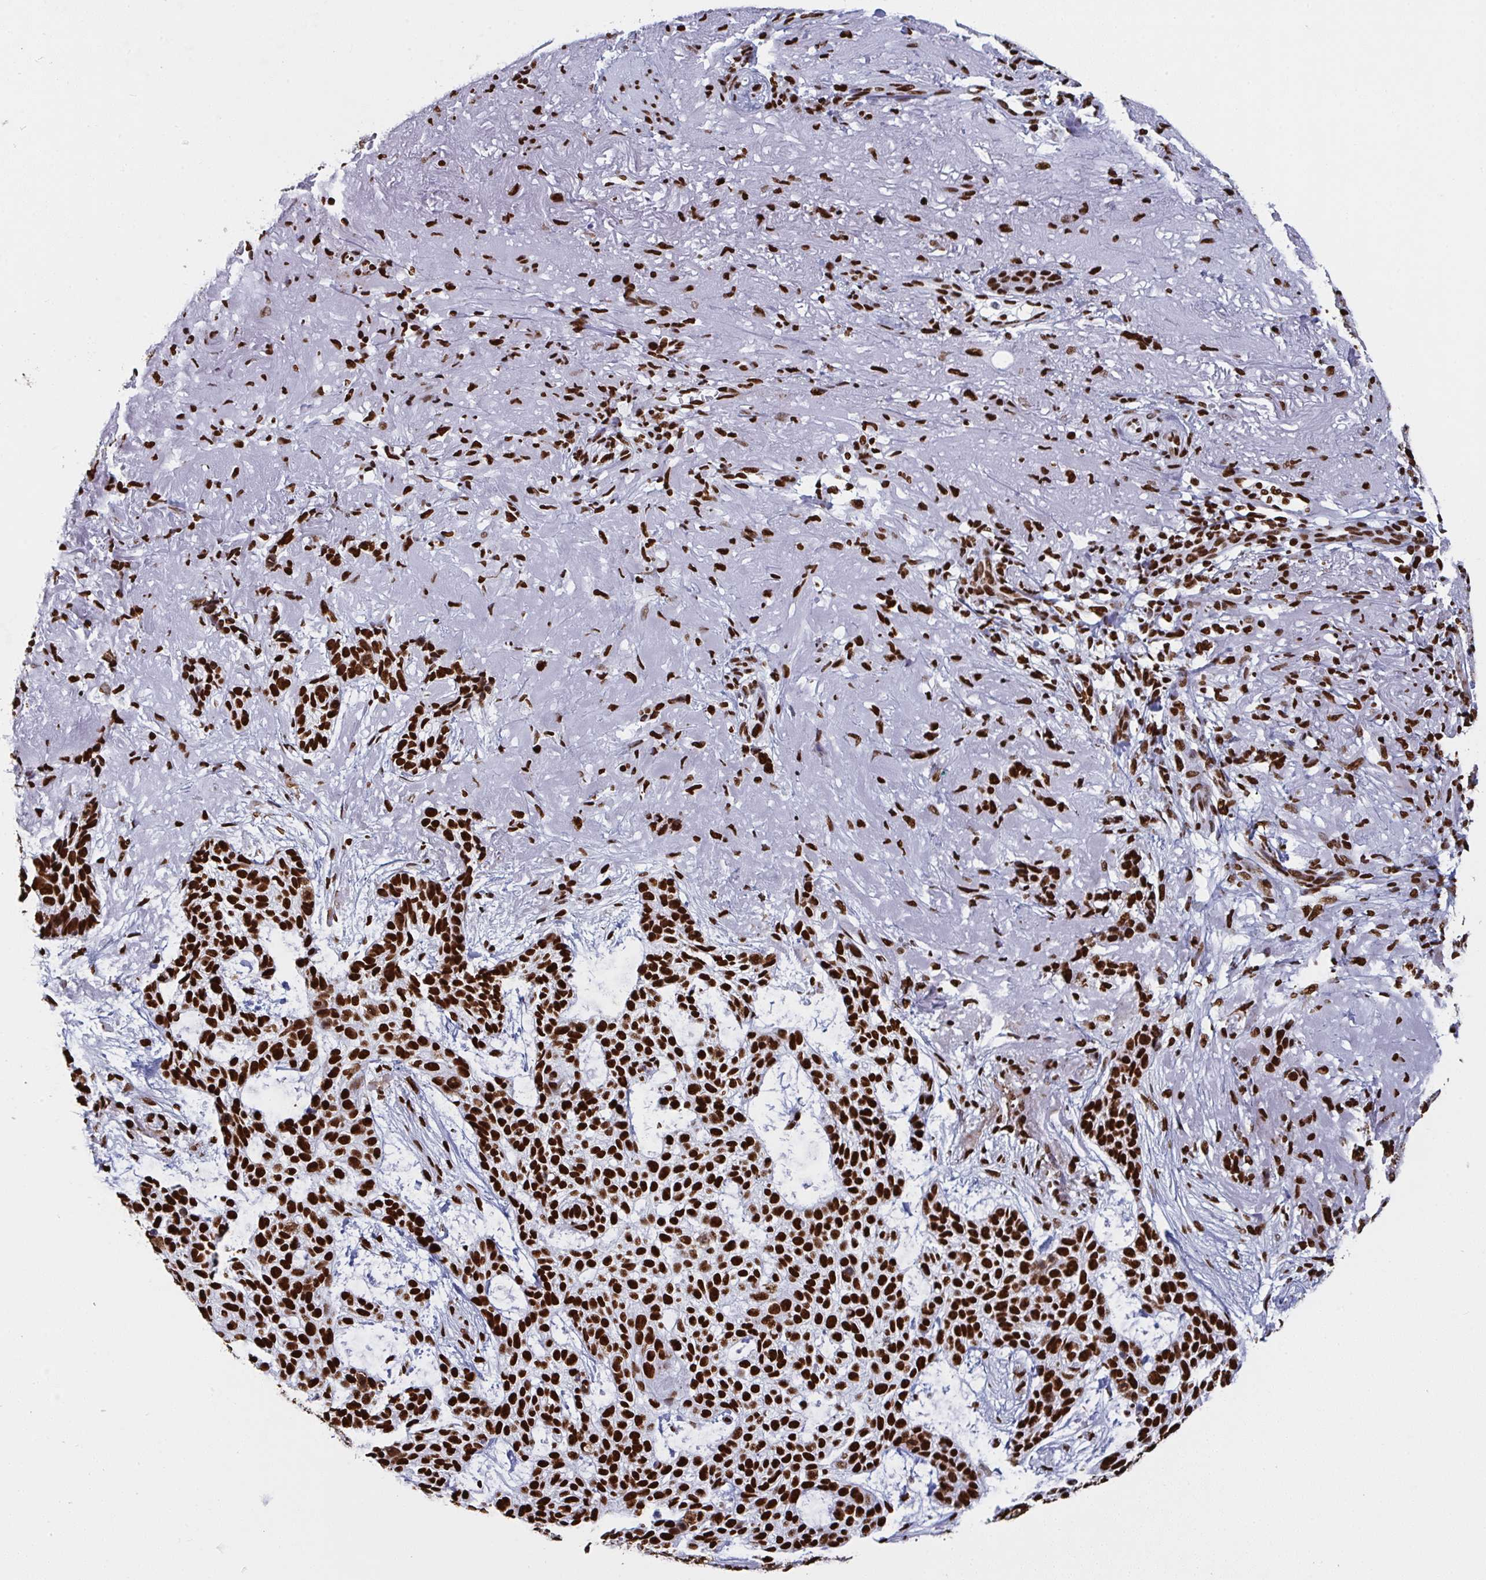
{"staining": {"intensity": "strong", "quantity": ">75%", "location": "nuclear"}, "tissue": "skin cancer", "cell_type": "Tumor cells", "image_type": "cancer", "snomed": [{"axis": "morphology", "description": "Basal cell carcinoma"}, {"axis": "topography", "description": "Skin"}, {"axis": "topography", "description": "Skin of face"}], "caption": "A photomicrograph of human skin cancer (basal cell carcinoma) stained for a protein reveals strong nuclear brown staining in tumor cells. (Stains: DAB (3,3'-diaminobenzidine) in brown, nuclei in blue, Microscopy: brightfield microscopy at high magnification).", "gene": "GAR1", "patient": {"sex": "female", "age": 80}}